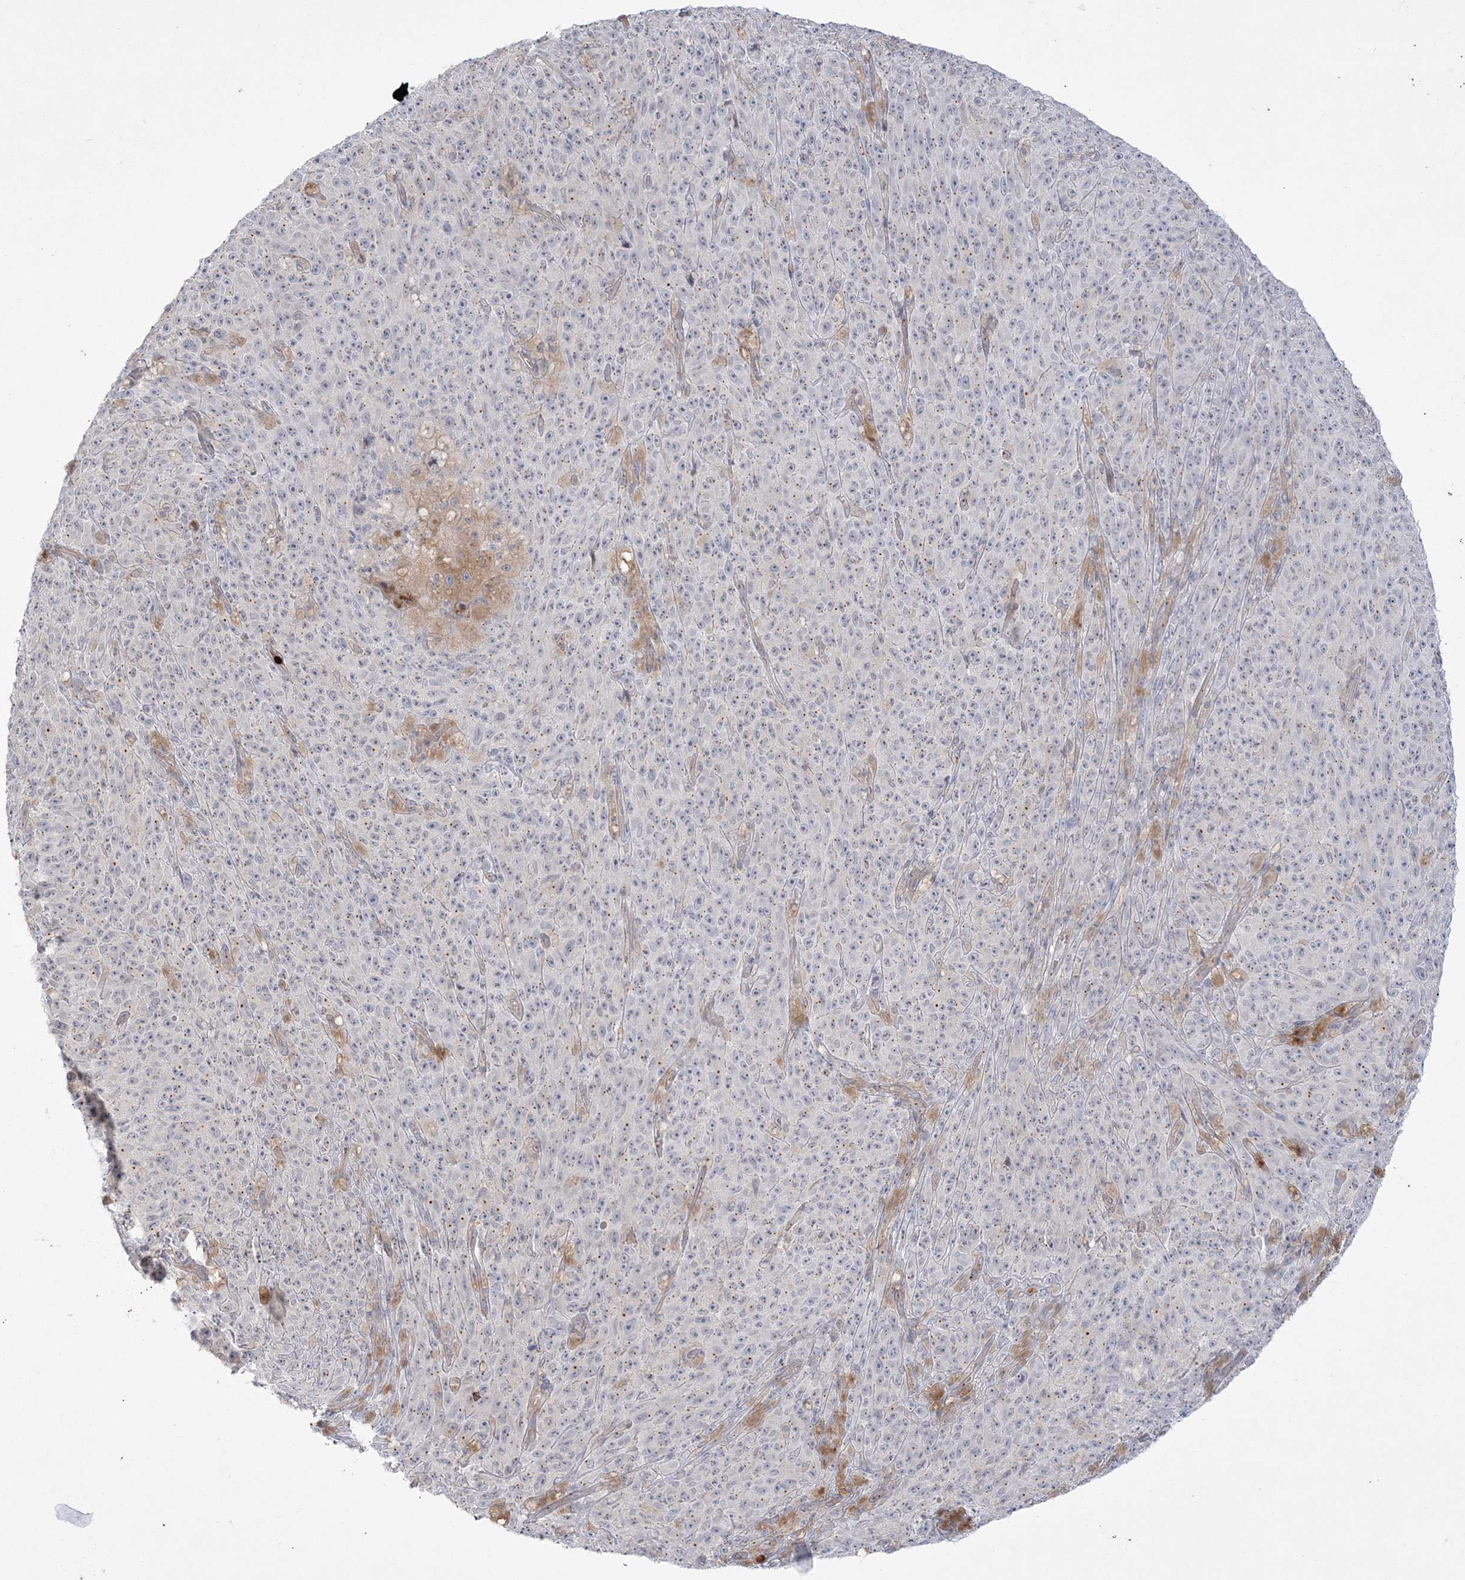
{"staining": {"intensity": "moderate", "quantity": "25%-75%", "location": "cytoplasmic/membranous"}, "tissue": "melanoma", "cell_type": "Tumor cells", "image_type": "cancer", "snomed": [{"axis": "morphology", "description": "Malignant melanoma, NOS"}, {"axis": "topography", "description": "Skin"}], "caption": "Approximately 25%-75% of tumor cells in malignant melanoma display moderate cytoplasmic/membranous protein staining as visualized by brown immunohistochemical staining.", "gene": "ADAMTS12", "patient": {"sex": "female", "age": 82}}